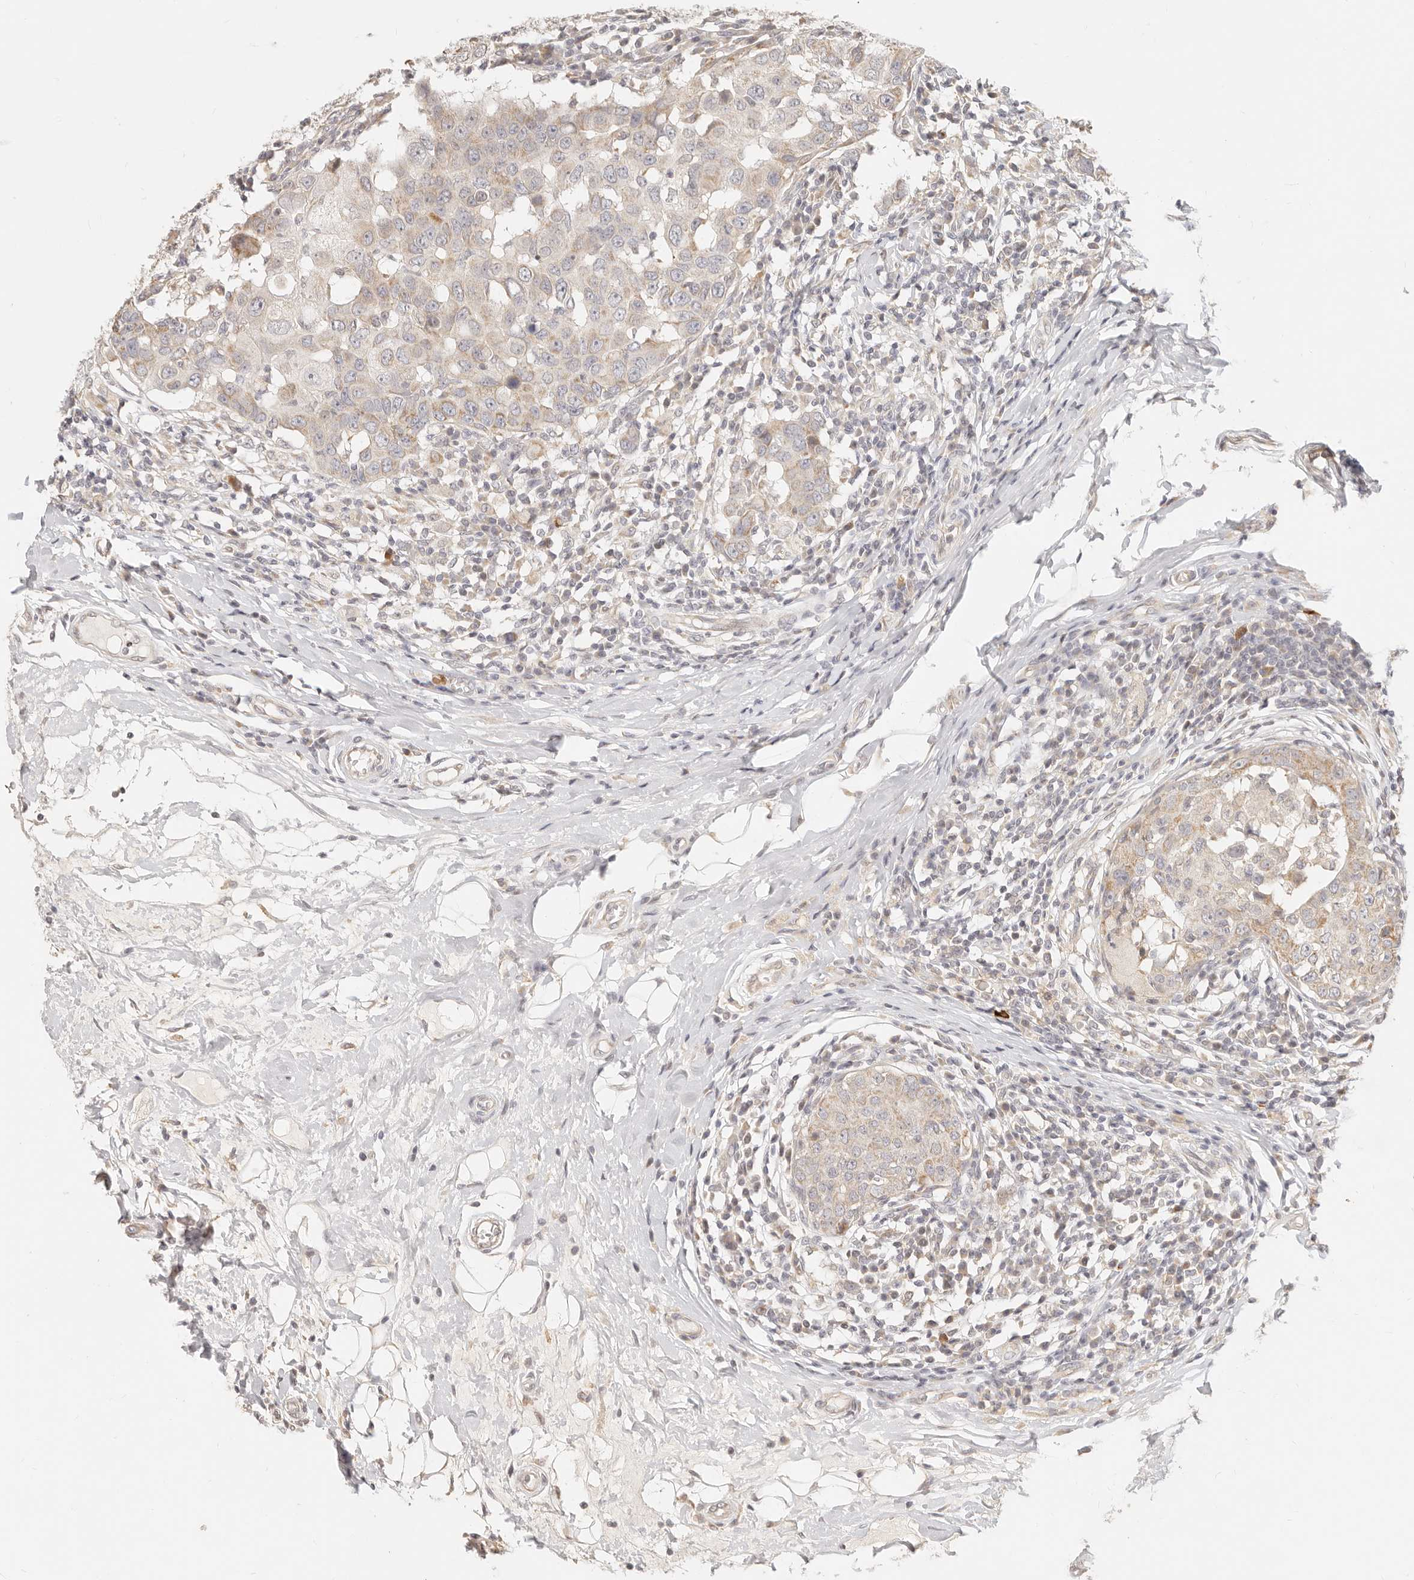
{"staining": {"intensity": "weak", "quantity": "25%-75%", "location": "cytoplasmic/membranous"}, "tissue": "breast cancer", "cell_type": "Tumor cells", "image_type": "cancer", "snomed": [{"axis": "morphology", "description": "Duct carcinoma"}, {"axis": "topography", "description": "Breast"}], "caption": "Protein expression analysis of breast cancer reveals weak cytoplasmic/membranous staining in about 25%-75% of tumor cells.", "gene": "TIMM17A", "patient": {"sex": "female", "age": 27}}